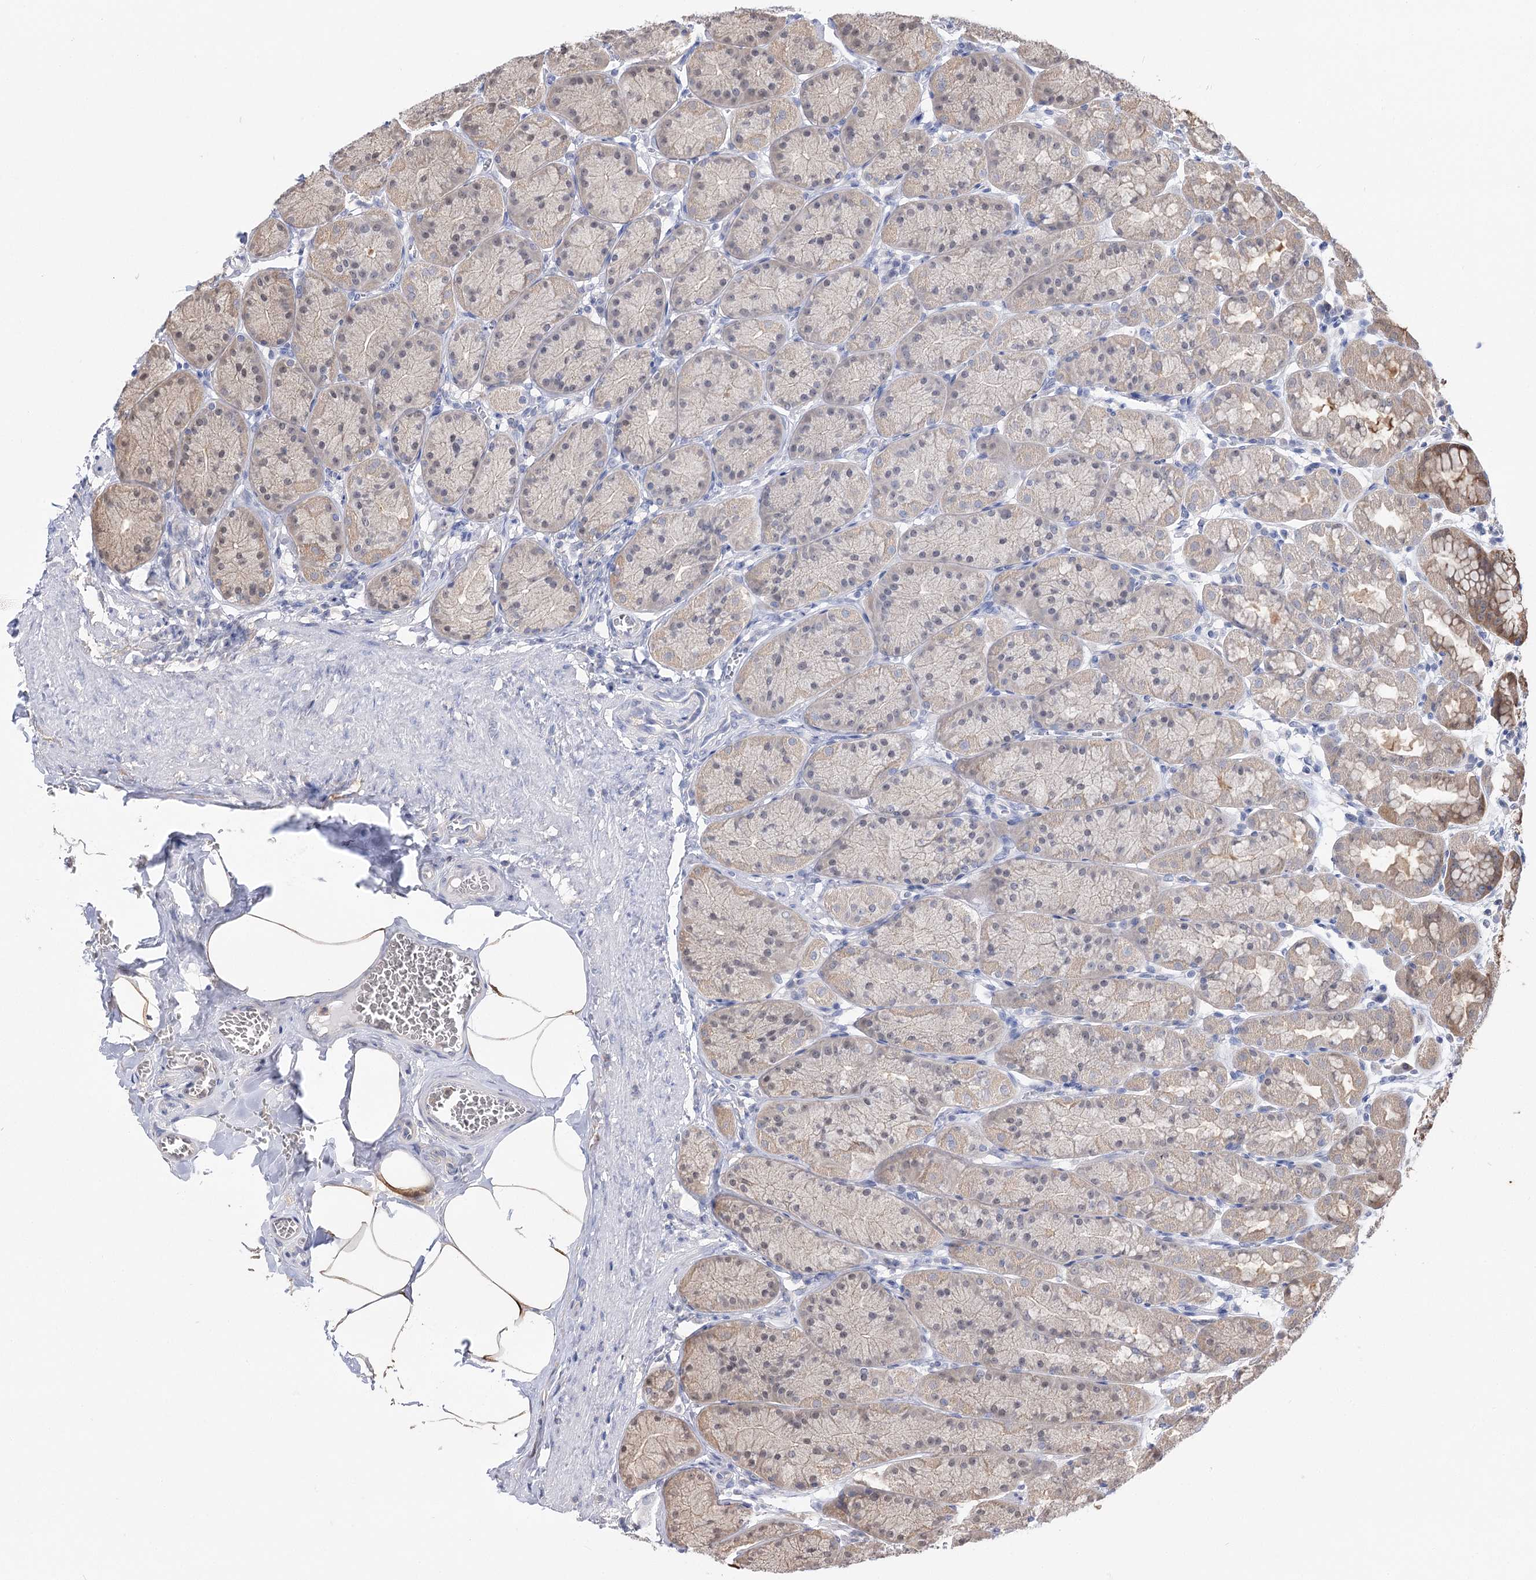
{"staining": {"intensity": "moderate", "quantity": "<25%", "location": "cytoplasmic/membranous,nuclear"}, "tissue": "stomach", "cell_type": "Glandular cells", "image_type": "normal", "snomed": [{"axis": "morphology", "description": "Normal tissue, NOS"}, {"axis": "topography", "description": "Stomach"}], "caption": "Immunohistochemical staining of unremarkable human stomach displays <25% levels of moderate cytoplasmic/membranous,nuclear protein expression in approximately <25% of glandular cells. (brown staining indicates protein expression, while blue staining denotes nuclei).", "gene": "UGP2", "patient": {"sex": "male", "age": 42}}